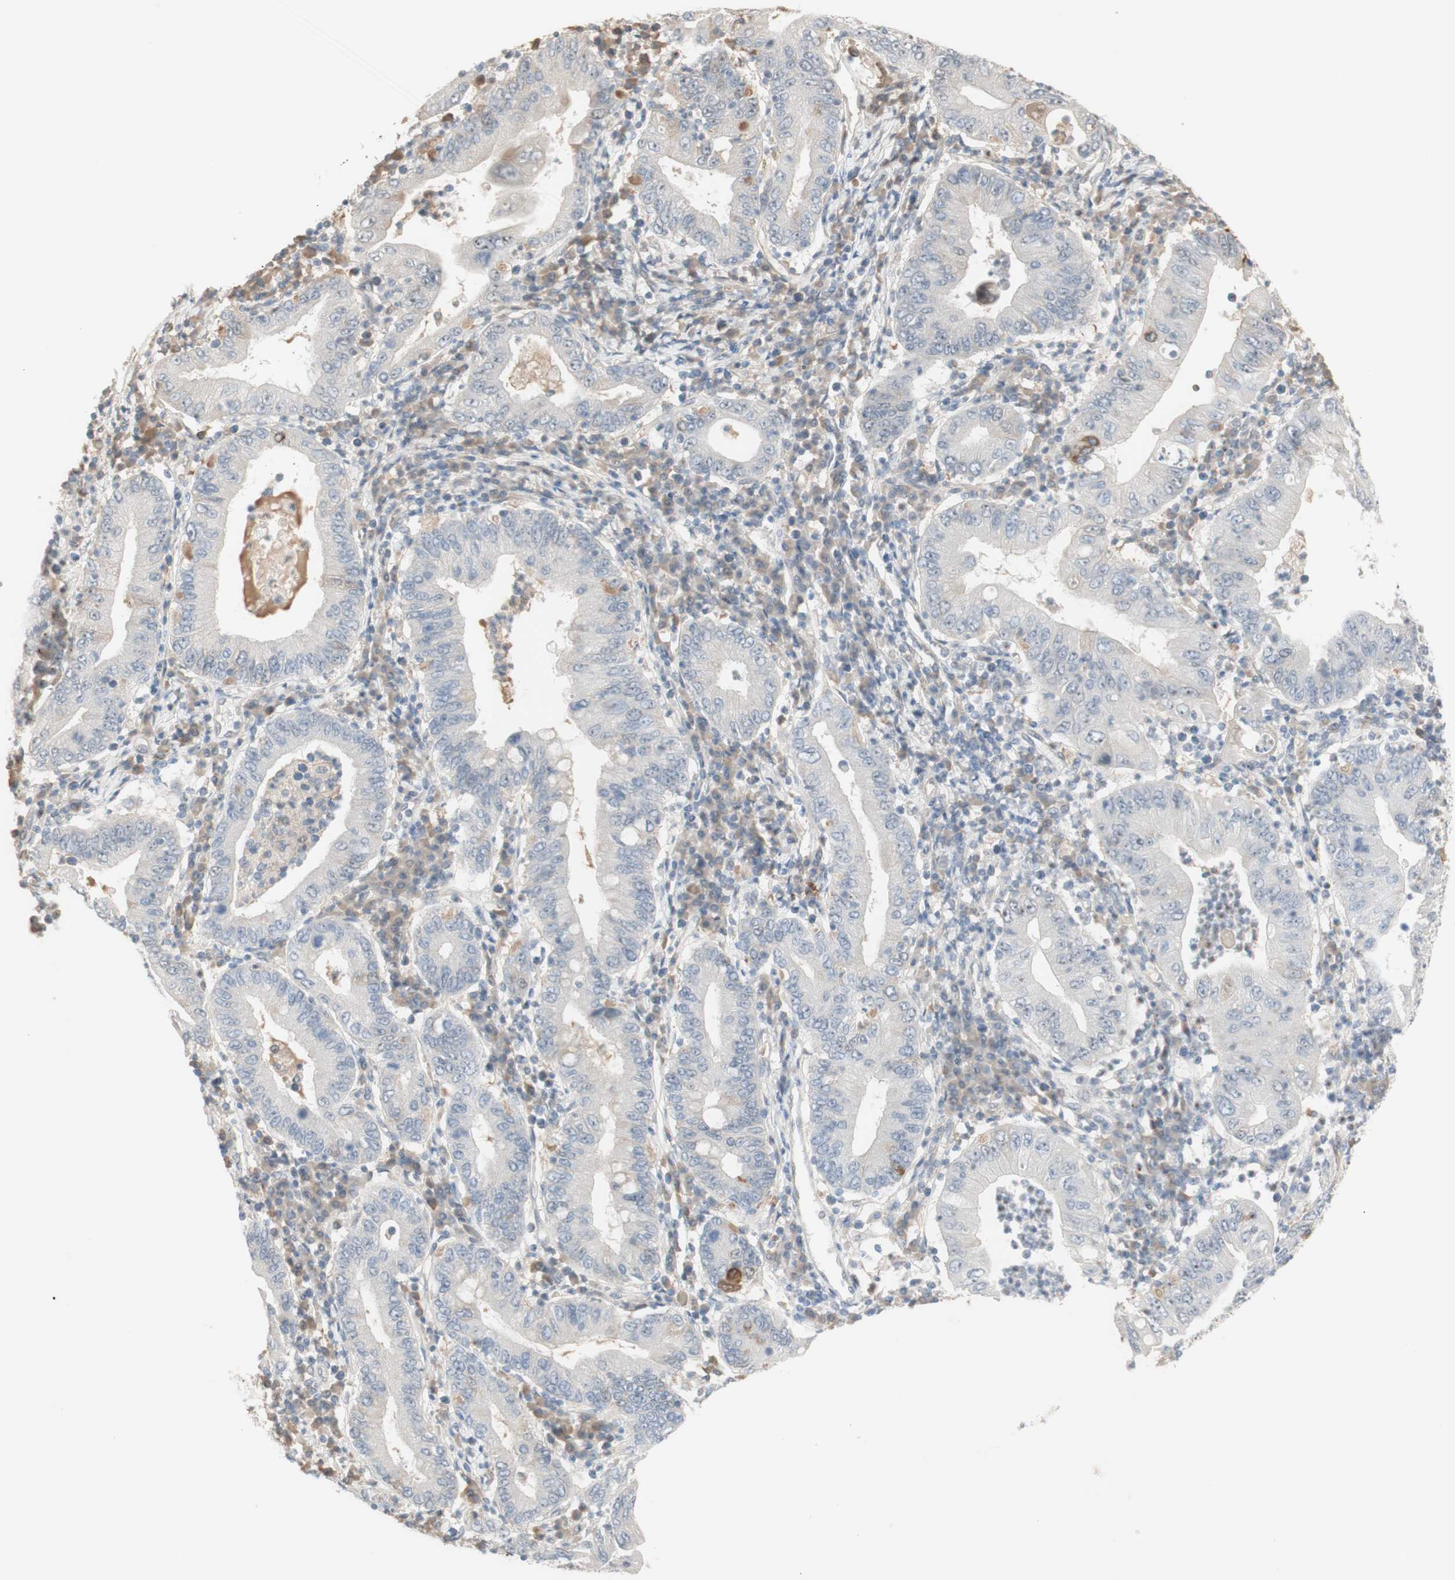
{"staining": {"intensity": "negative", "quantity": "none", "location": "none"}, "tissue": "stomach cancer", "cell_type": "Tumor cells", "image_type": "cancer", "snomed": [{"axis": "morphology", "description": "Normal tissue, NOS"}, {"axis": "morphology", "description": "Adenocarcinoma, NOS"}, {"axis": "topography", "description": "Esophagus"}, {"axis": "topography", "description": "Stomach, upper"}, {"axis": "topography", "description": "Peripheral nerve tissue"}], "caption": "Immunohistochemistry of stomach cancer (adenocarcinoma) shows no expression in tumor cells. Brightfield microscopy of immunohistochemistry (IHC) stained with DAB (3,3'-diaminobenzidine) (brown) and hematoxylin (blue), captured at high magnification.", "gene": "PLCD4", "patient": {"sex": "male", "age": 62}}